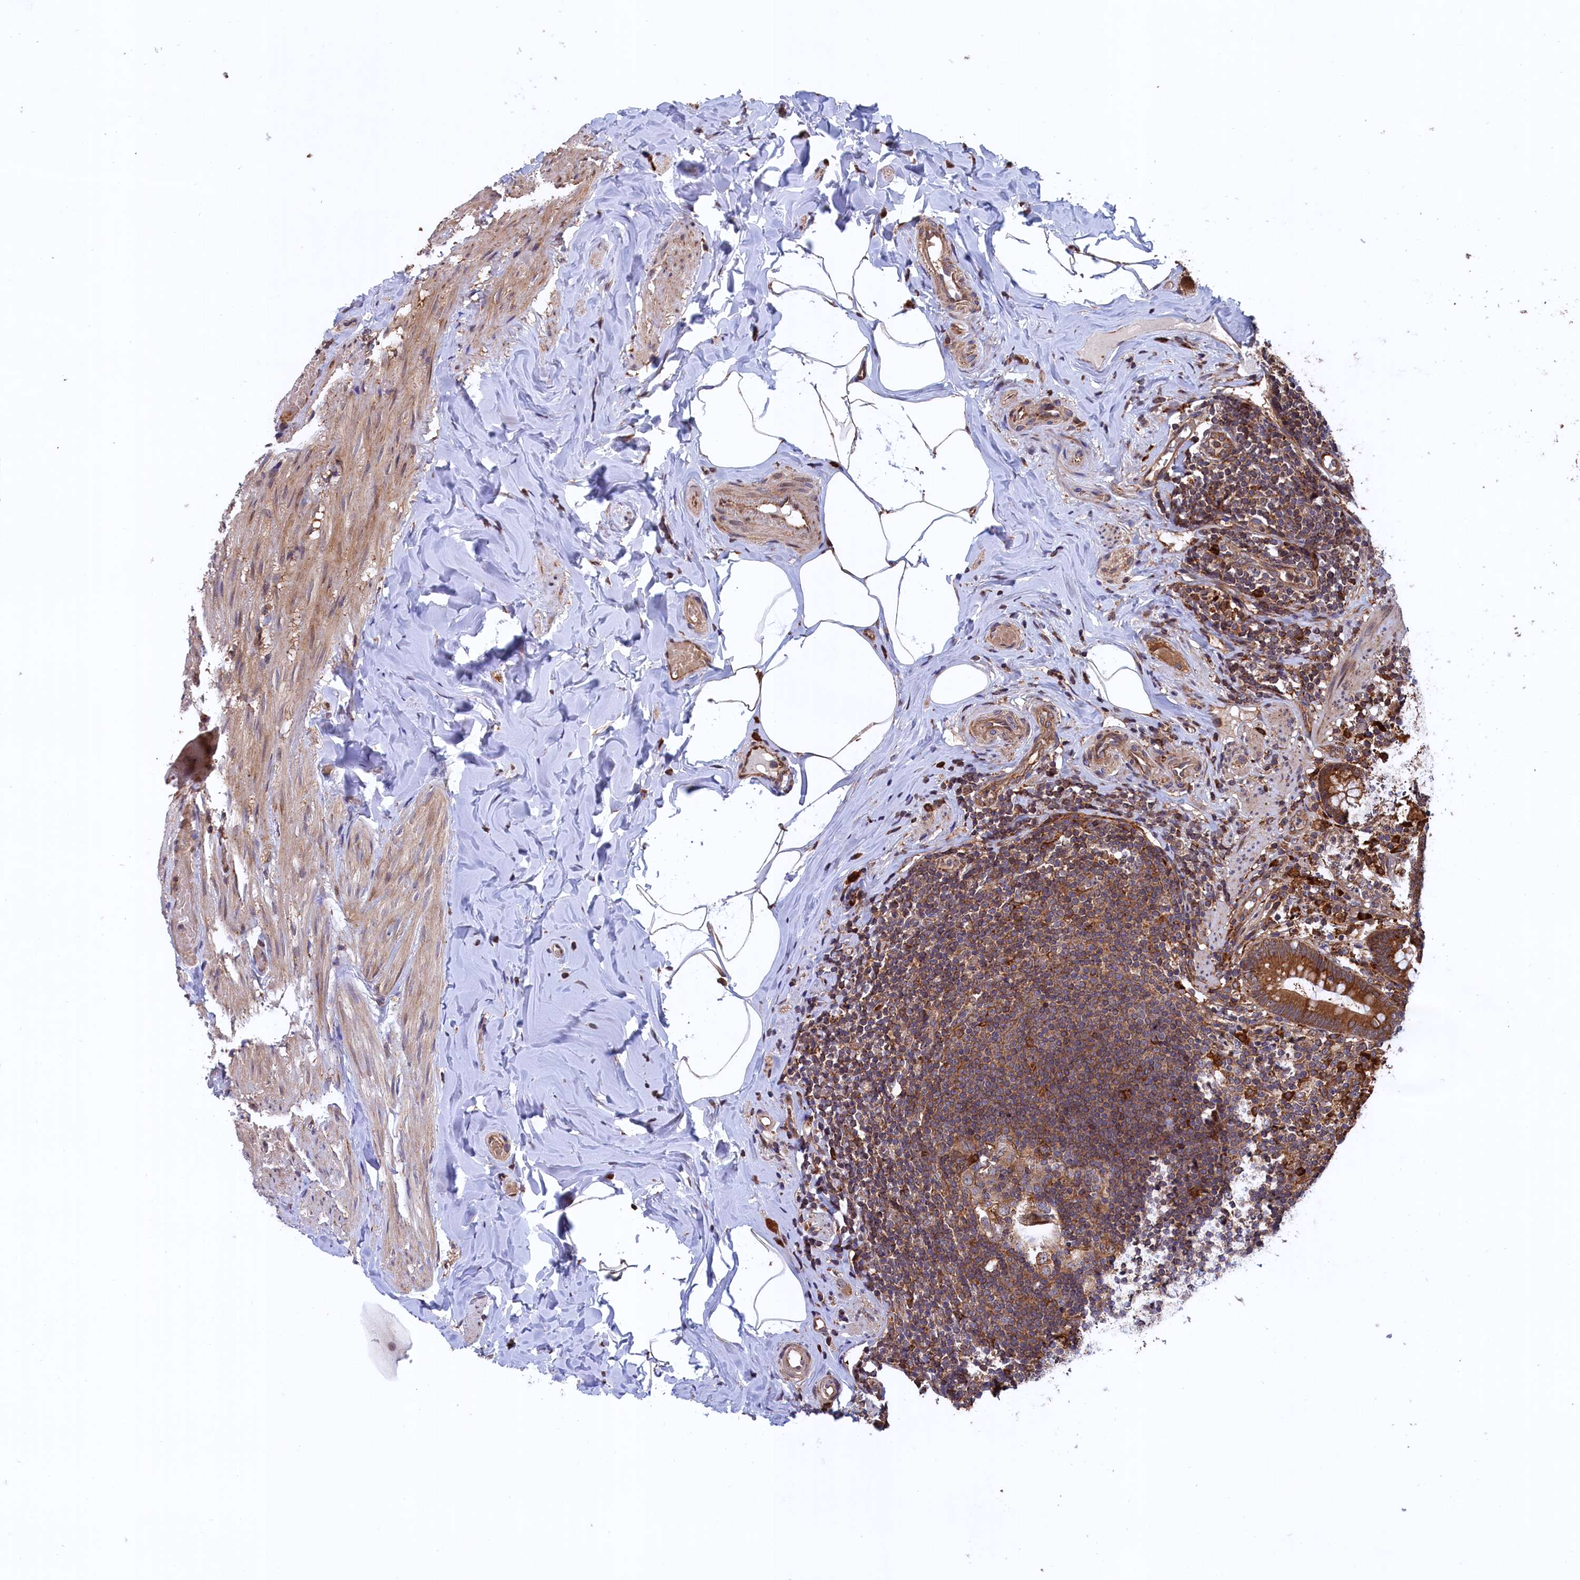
{"staining": {"intensity": "strong", "quantity": ">75%", "location": "cytoplasmic/membranous"}, "tissue": "appendix", "cell_type": "Glandular cells", "image_type": "normal", "snomed": [{"axis": "morphology", "description": "Normal tissue, NOS"}, {"axis": "topography", "description": "Appendix"}], "caption": "DAB (3,3'-diaminobenzidine) immunohistochemical staining of benign appendix displays strong cytoplasmic/membranous protein staining in about >75% of glandular cells.", "gene": "PLA2G4C", "patient": {"sex": "male", "age": 55}}